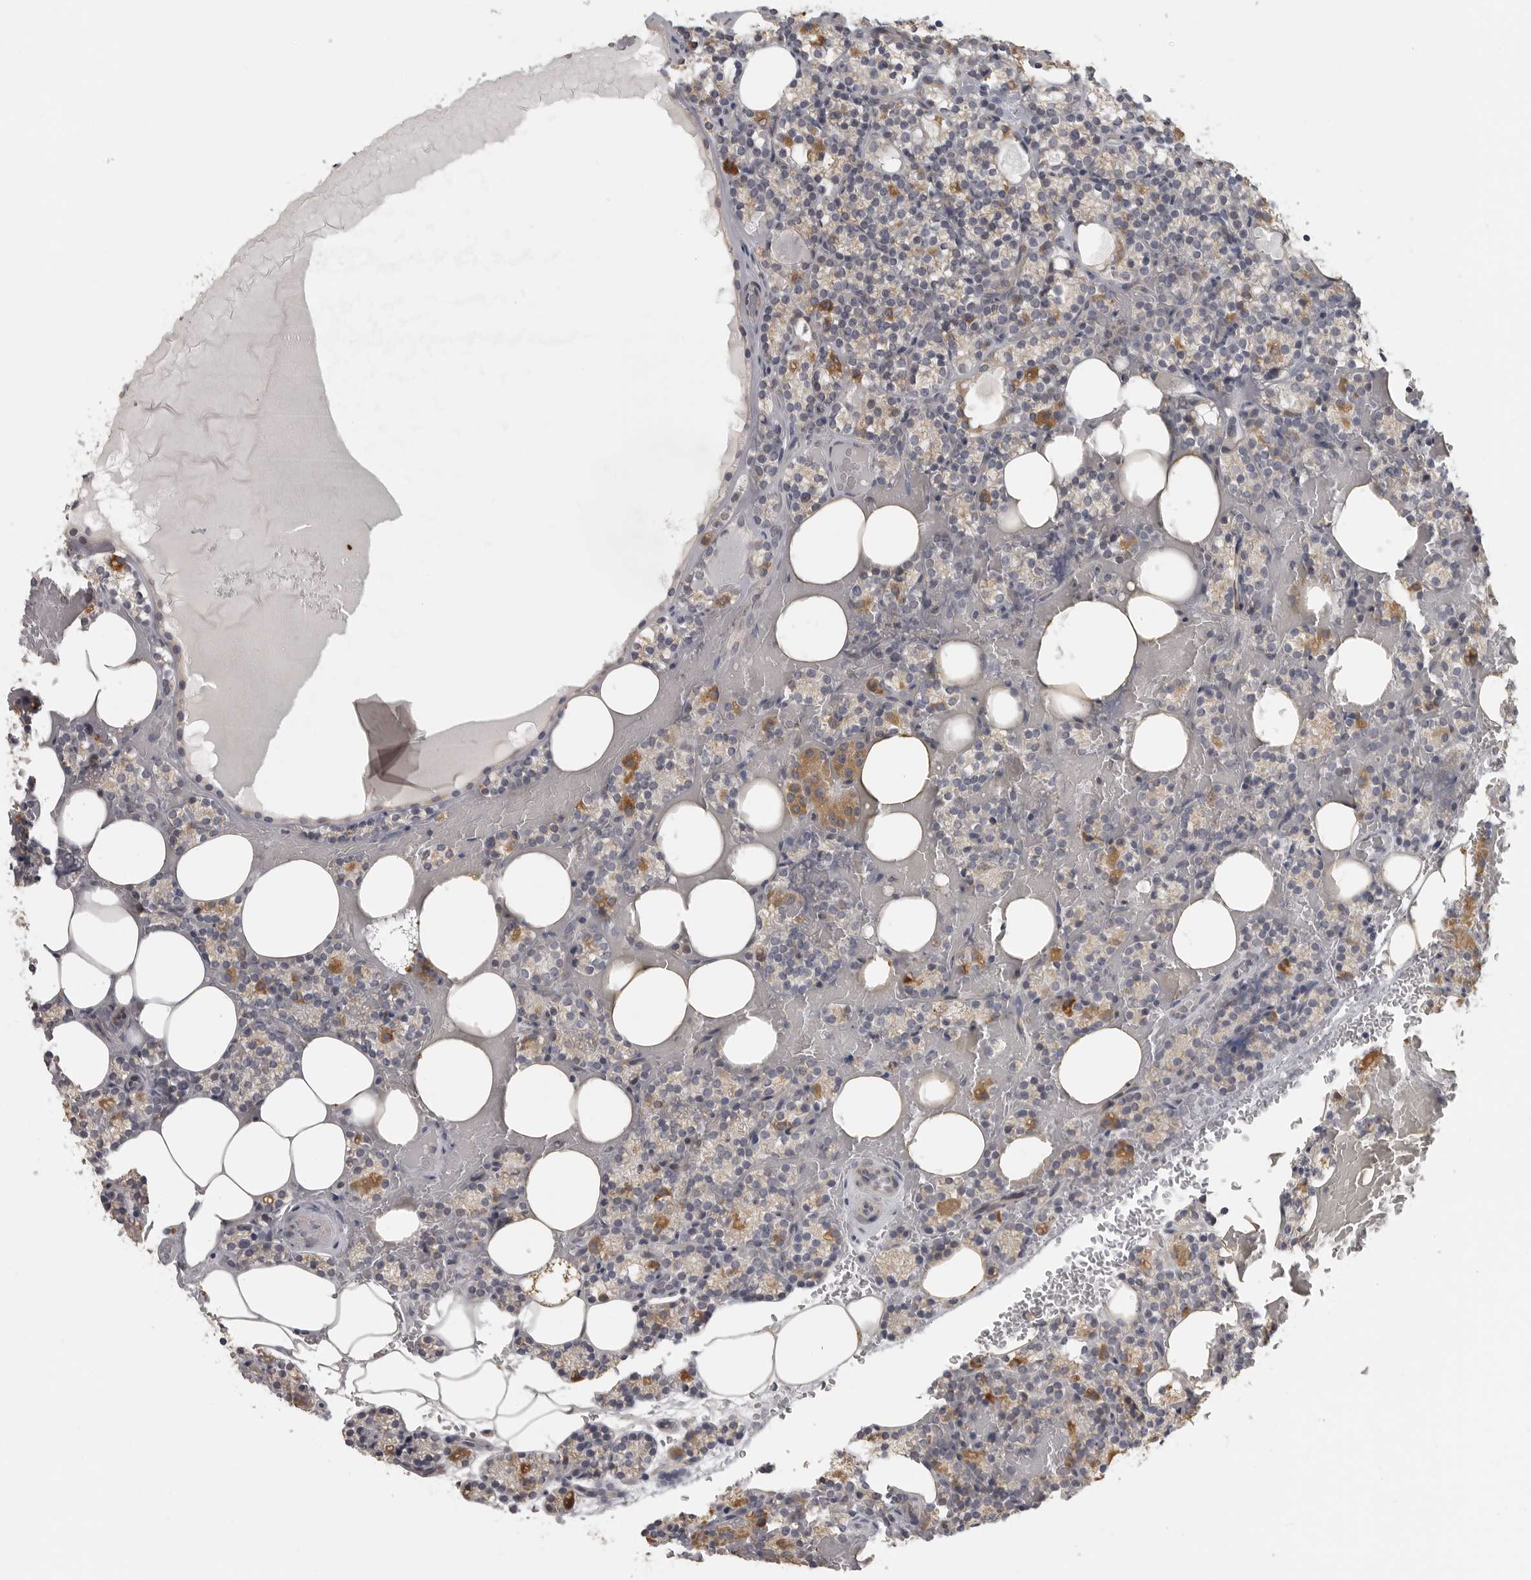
{"staining": {"intensity": "moderate", "quantity": "25%-75%", "location": "cytoplasmic/membranous"}, "tissue": "parathyroid gland", "cell_type": "Glandular cells", "image_type": "normal", "snomed": [{"axis": "morphology", "description": "Normal tissue, NOS"}, {"axis": "topography", "description": "Parathyroid gland"}], "caption": "Moderate cytoplasmic/membranous positivity for a protein is seen in about 25%-75% of glandular cells of normal parathyroid gland using IHC.", "gene": "RXFP3", "patient": {"sex": "female", "age": 78}}